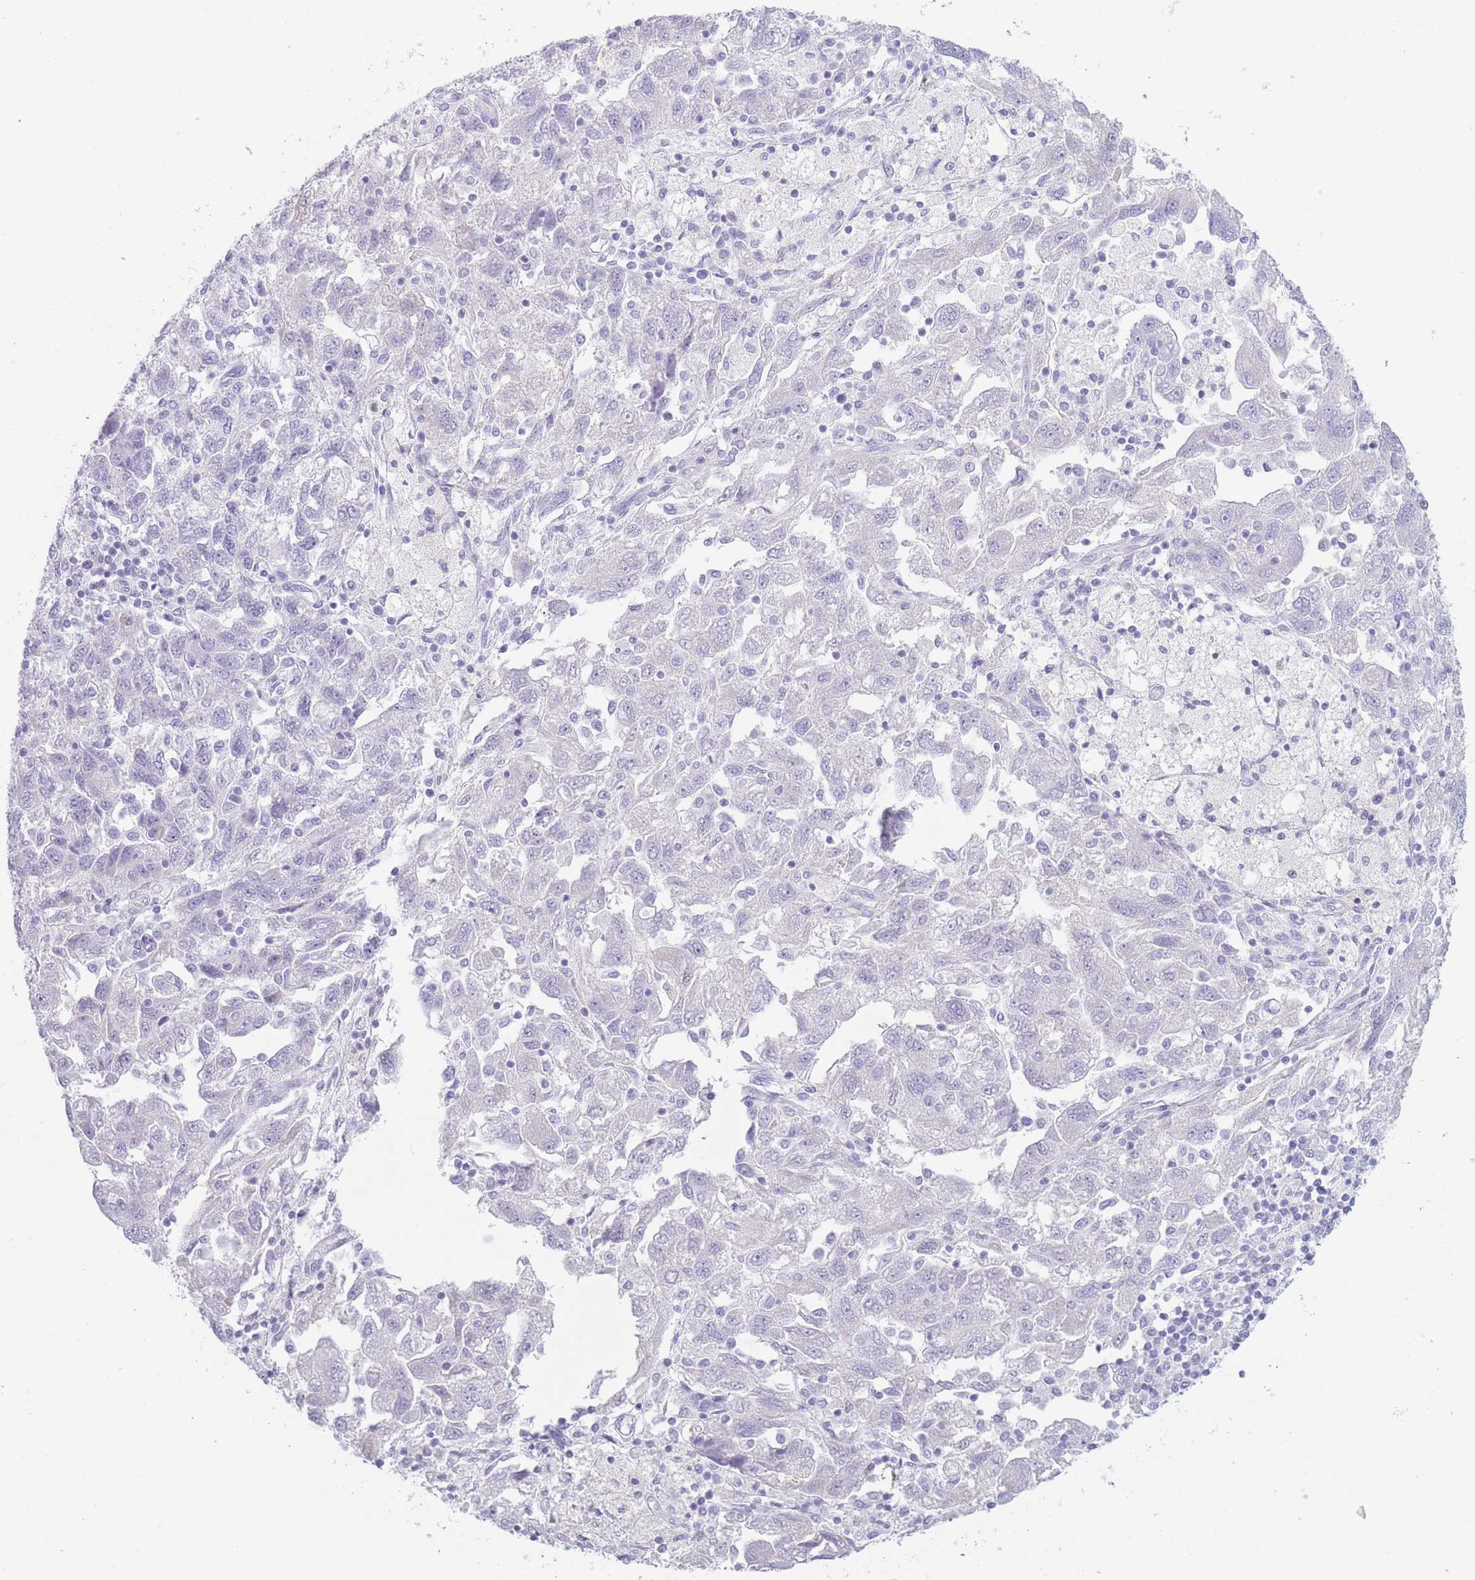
{"staining": {"intensity": "negative", "quantity": "none", "location": "none"}, "tissue": "ovarian cancer", "cell_type": "Tumor cells", "image_type": "cancer", "snomed": [{"axis": "morphology", "description": "Carcinoma, NOS"}, {"axis": "morphology", "description": "Cystadenocarcinoma, serous, NOS"}, {"axis": "topography", "description": "Ovary"}], "caption": "Ovarian cancer (serous cystadenocarcinoma) was stained to show a protein in brown. There is no significant expression in tumor cells.", "gene": "GPR12", "patient": {"sex": "female", "age": 69}}